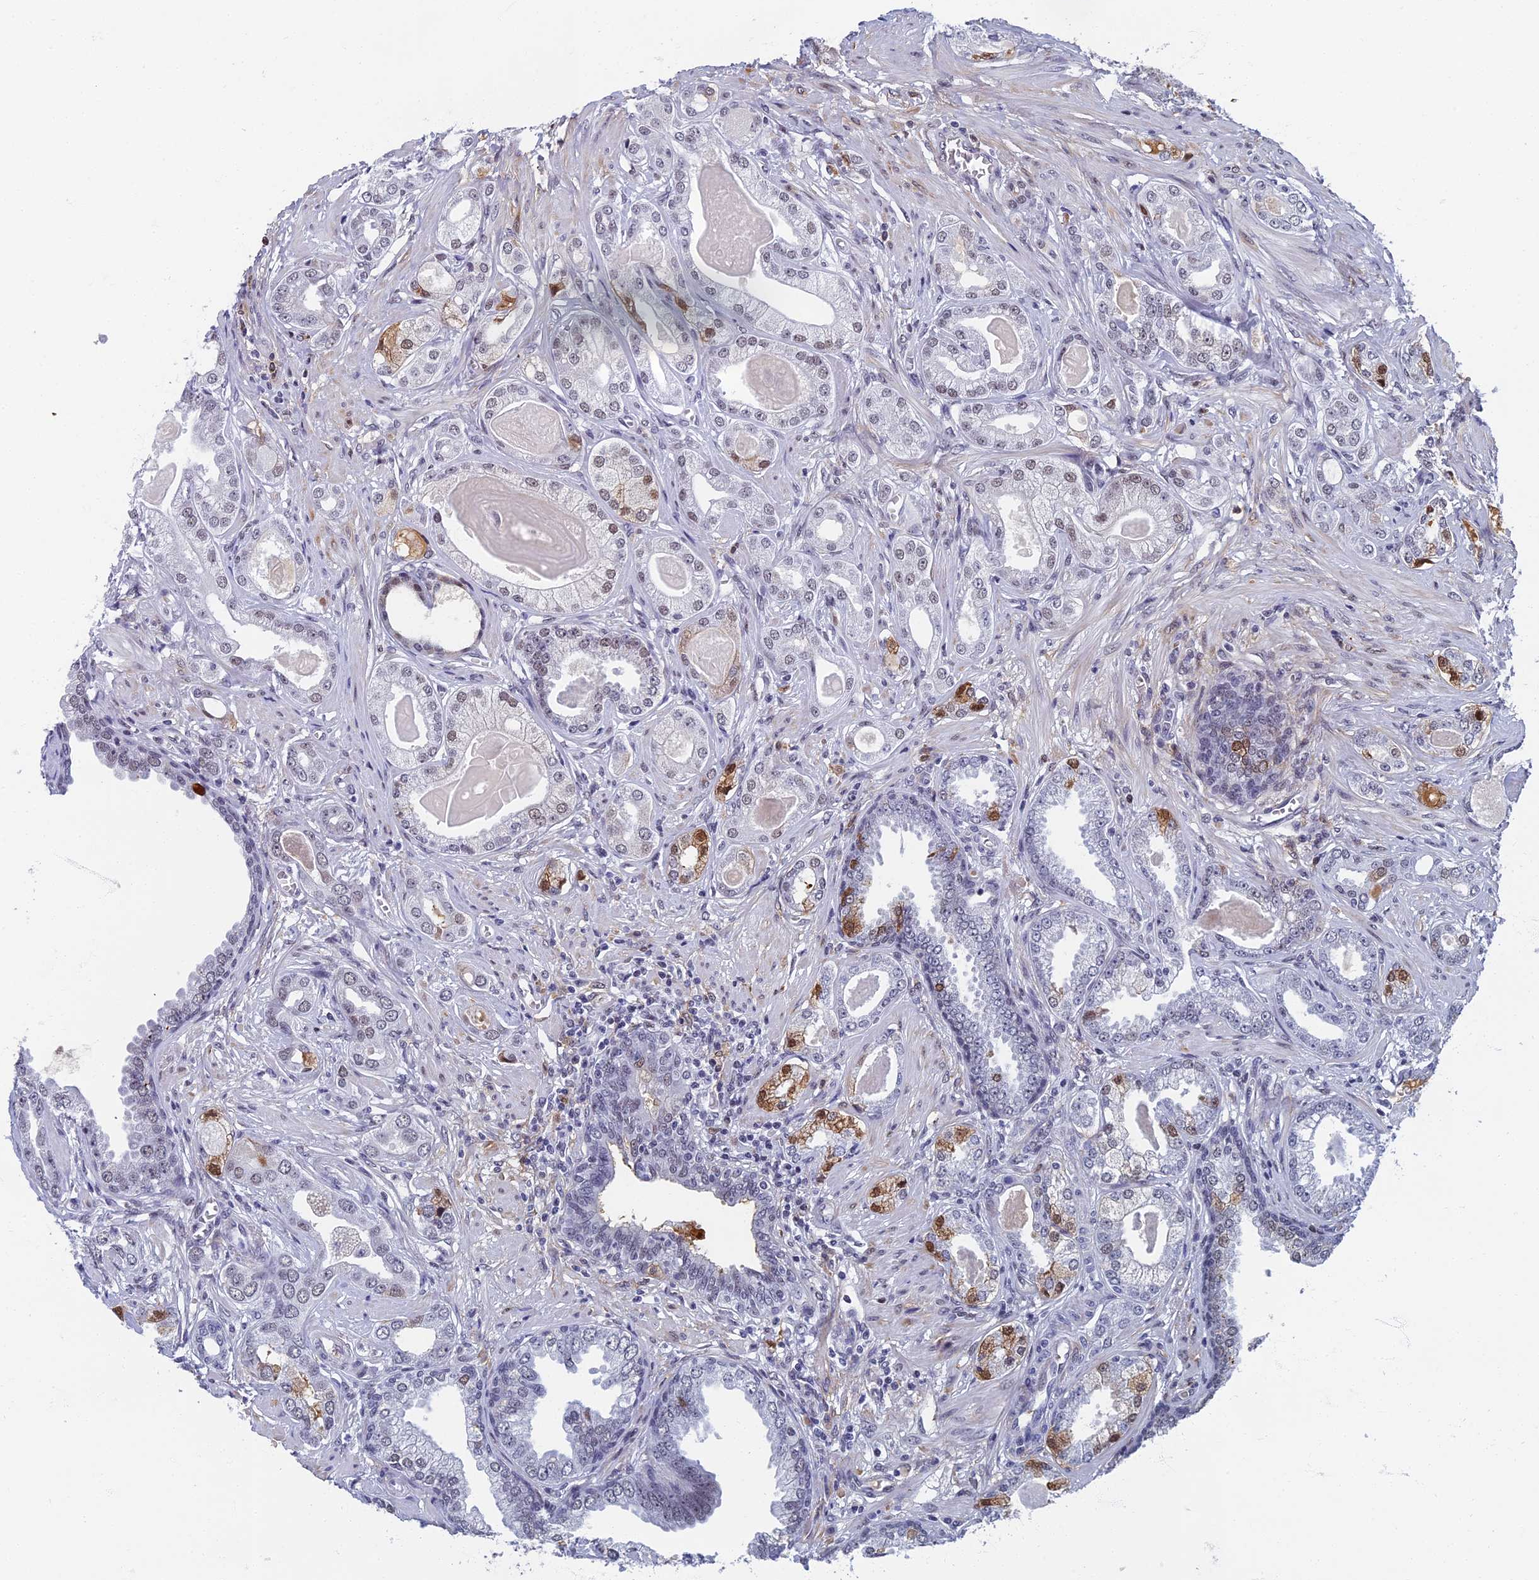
{"staining": {"intensity": "weak", "quantity": "<25%", "location": "nuclear"}, "tissue": "prostate cancer", "cell_type": "Tumor cells", "image_type": "cancer", "snomed": [{"axis": "morphology", "description": "Adenocarcinoma, Low grade"}, {"axis": "topography", "description": "Prostate"}], "caption": "Image shows no significant protein expression in tumor cells of prostate adenocarcinoma (low-grade). (DAB (3,3'-diaminobenzidine) IHC, high magnification).", "gene": "TAF13", "patient": {"sex": "male", "age": 64}}